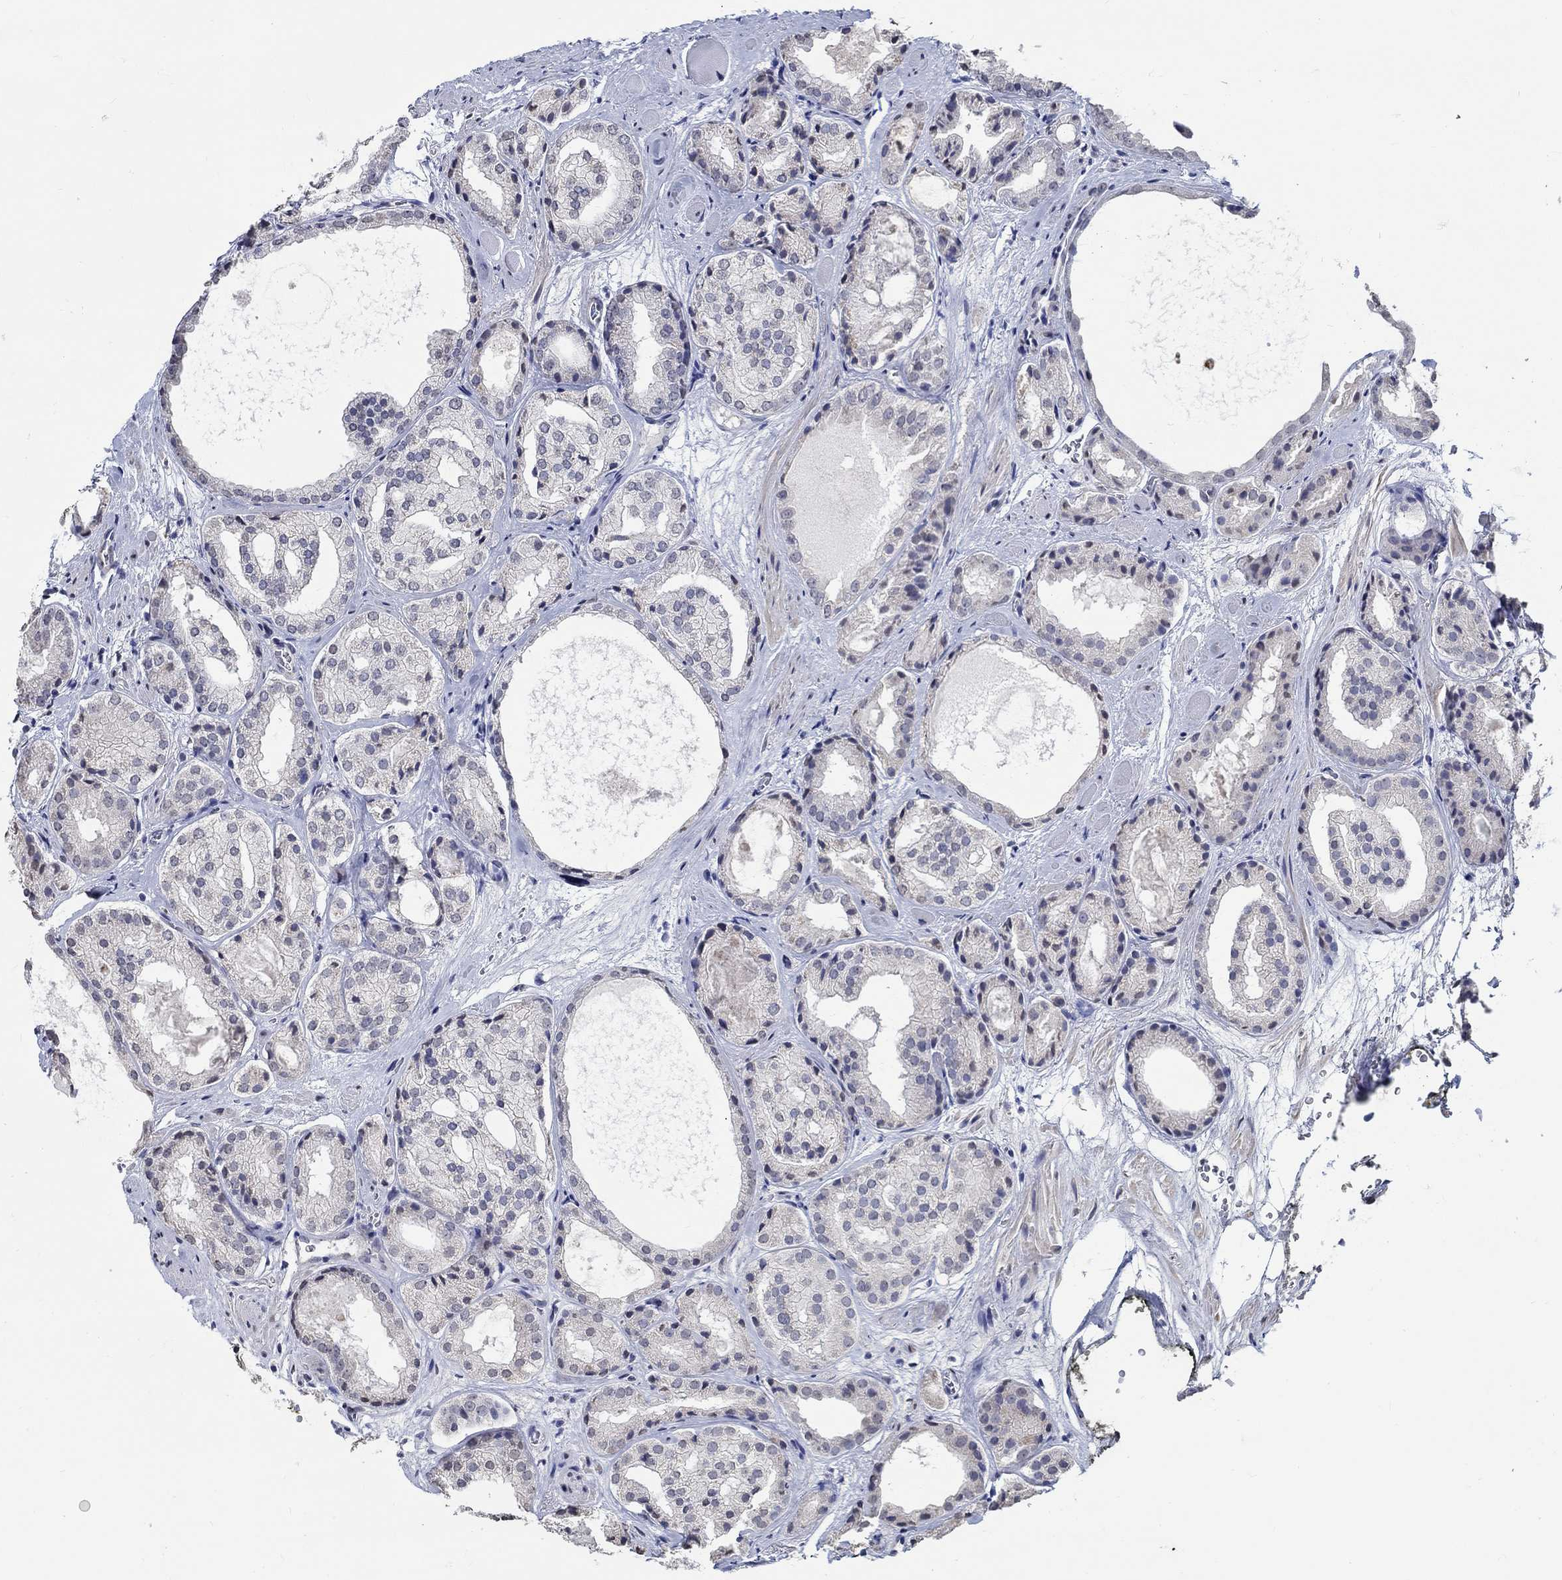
{"staining": {"intensity": "negative", "quantity": "none", "location": "none"}, "tissue": "prostate cancer", "cell_type": "Tumor cells", "image_type": "cancer", "snomed": [{"axis": "morphology", "description": "Adenocarcinoma, Low grade"}, {"axis": "topography", "description": "Prostate"}], "caption": "Prostate adenocarcinoma (low-grade) stained for a protein using immunohistochemistry shows no staining tumor cells.", "gene": "PDE1B", "patient": {"sex": "male", "age": 69}}